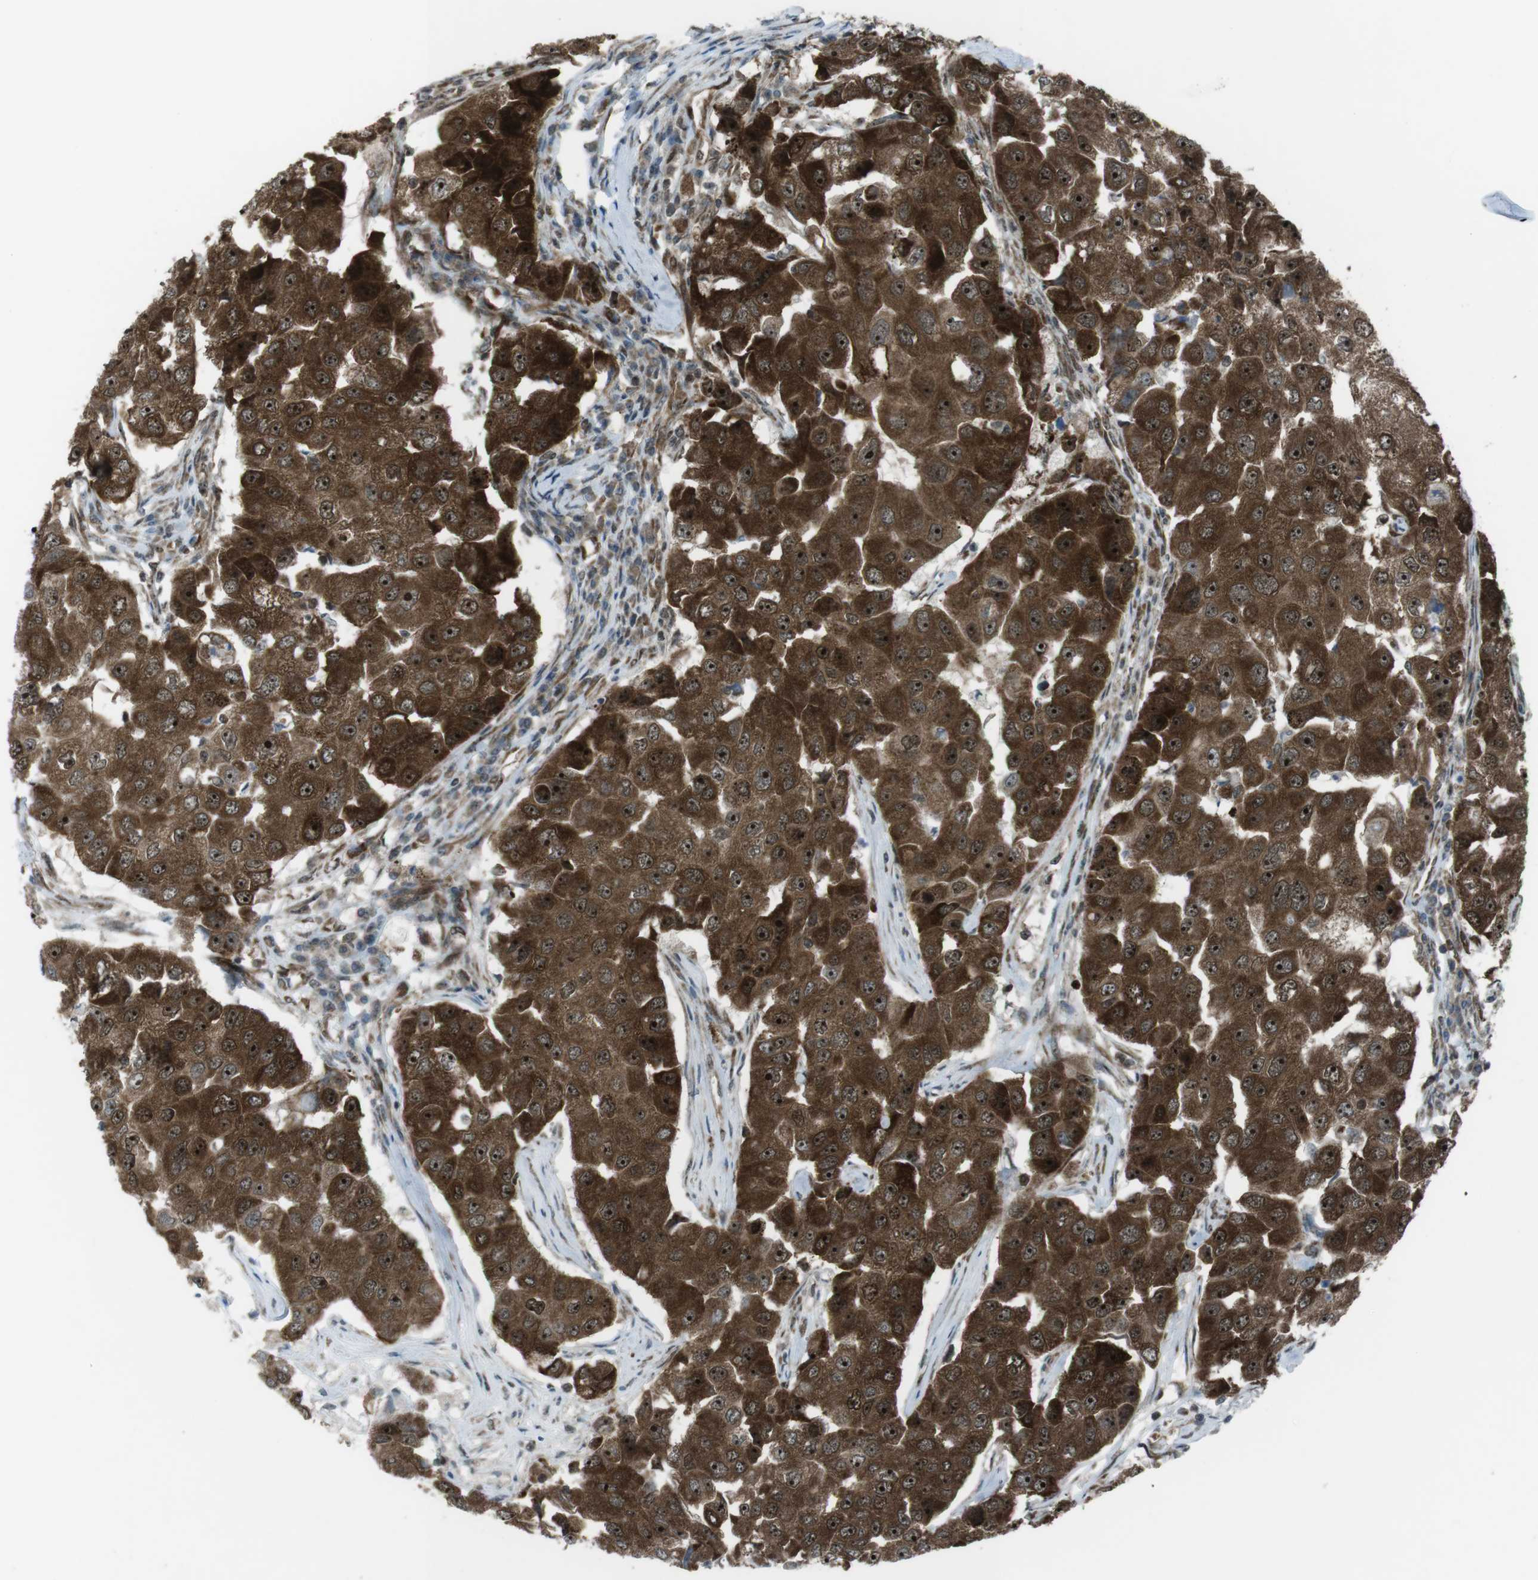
{"staining": {"intensity": "strong", "quantity": ">75%", "location": "cytoplasmic/membranous,nuclear"}, "tissue": "breast cancer", "cell_type": "Tumor cells", "image_type": "cancer", "snomed": [{"axis": "morphology", "description": "Duct carcinoma"}, {"axis": "topography", "description": "Breast"}], "caption": "This photomicrograph exhibits immunohistochemistry (IHC) staining of human breast cancer, with high strong cytoplasmic/membranous and nuclear staining in about >75% of tumor cells.", "gene": "CSNK1D", "patient": {"sex": "female", "age": 27}}